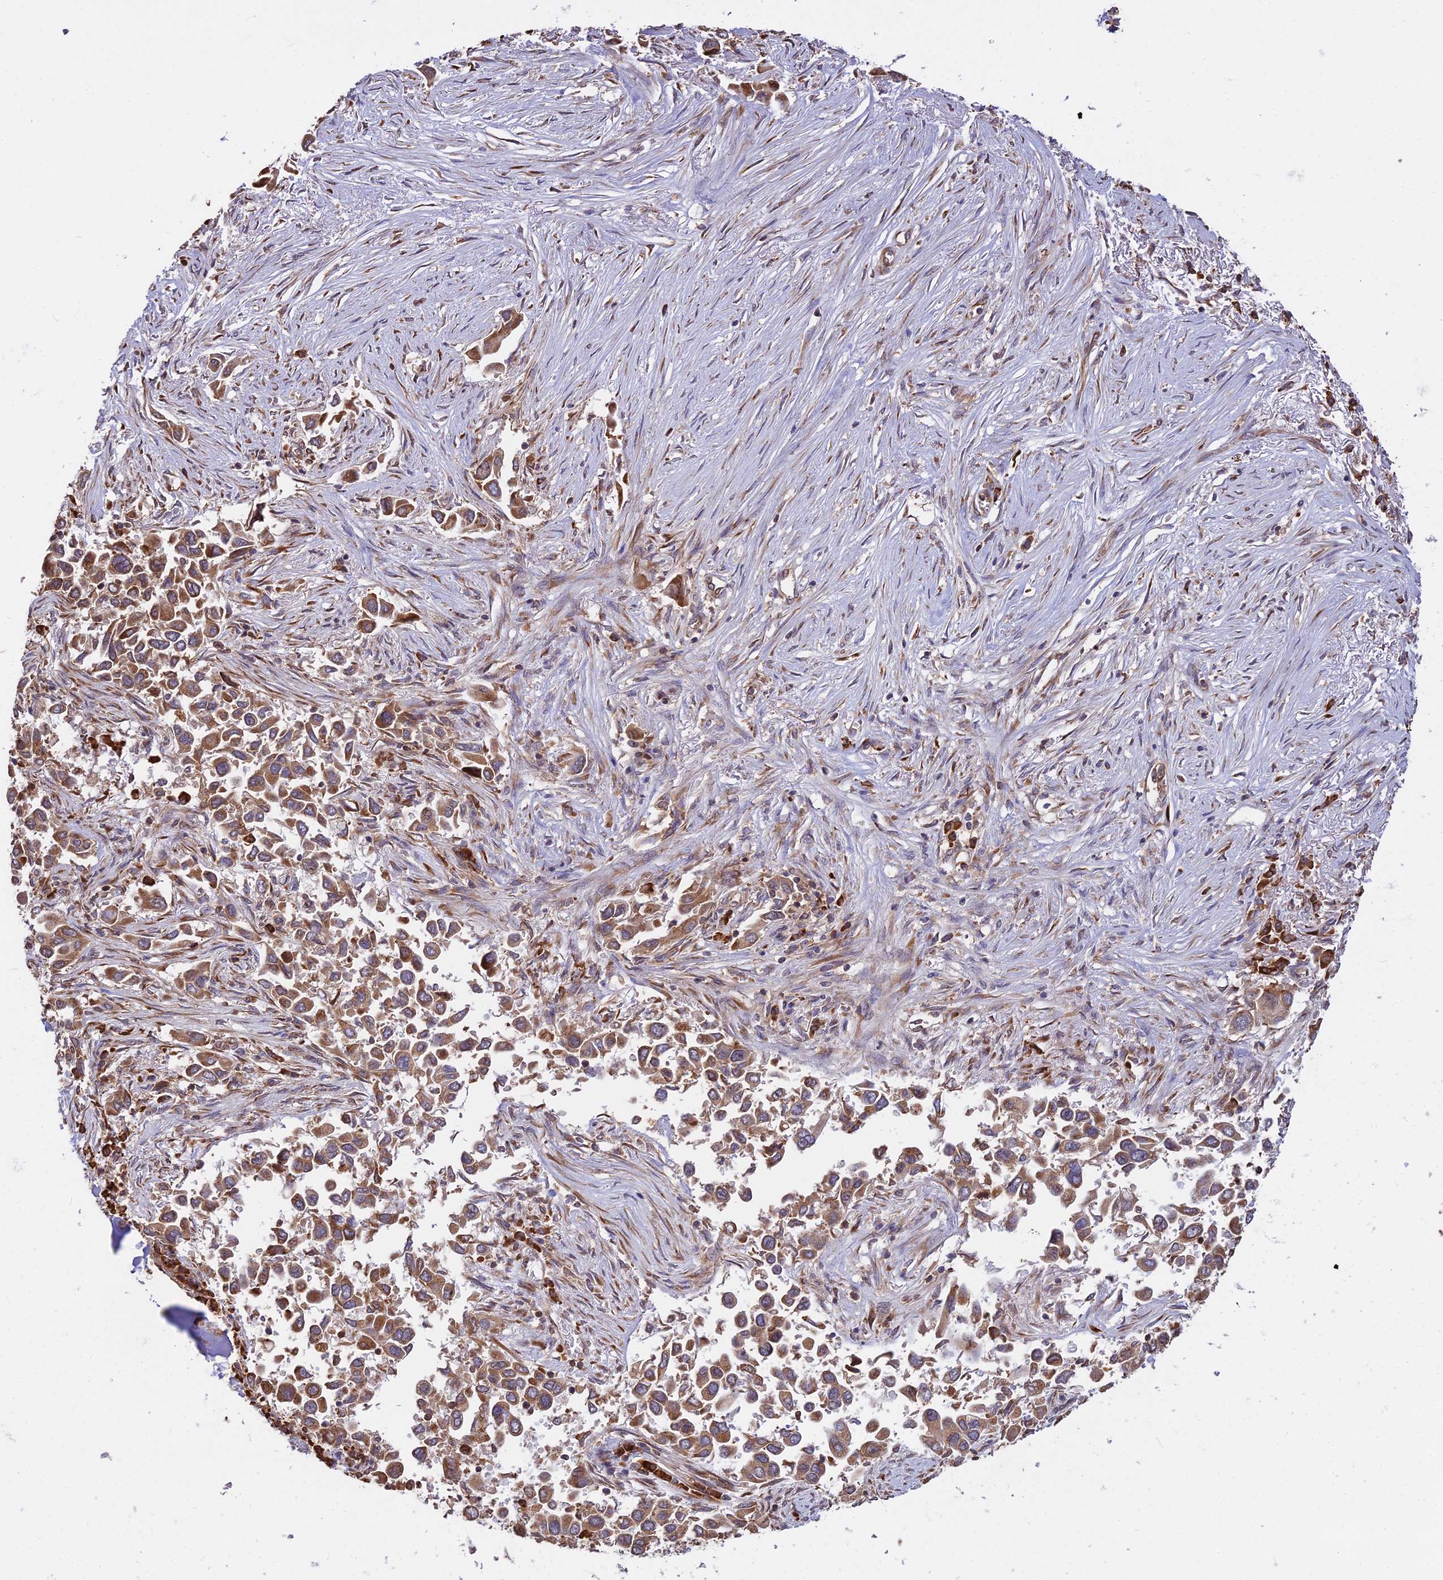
{"staining": {"intensity": "moderate", "quantity": ">75%", "location": "cytoplasmic/membranous"}, "tissue": "lung cancer", "cell_type": "Tumor cells", "image_type": "cancer", "snomed": [{"axis": "morphology", "description": "Adenocarcinoma, NOS"}, {"axis": "topography", "description": "Lung"}], "caption": "IHC (DAB (3,3'-diaminobenzidine)) staining of lung cancer (adenocarcinoma) displays moderate cytoplasmic/membranous protein staining in approximately >75% of tumor cells. (brown staining indicates protein expression, while blue staining denotes nuclei).", "gene": "RPL26", "patient": {"sex": "female", "age": 76}}